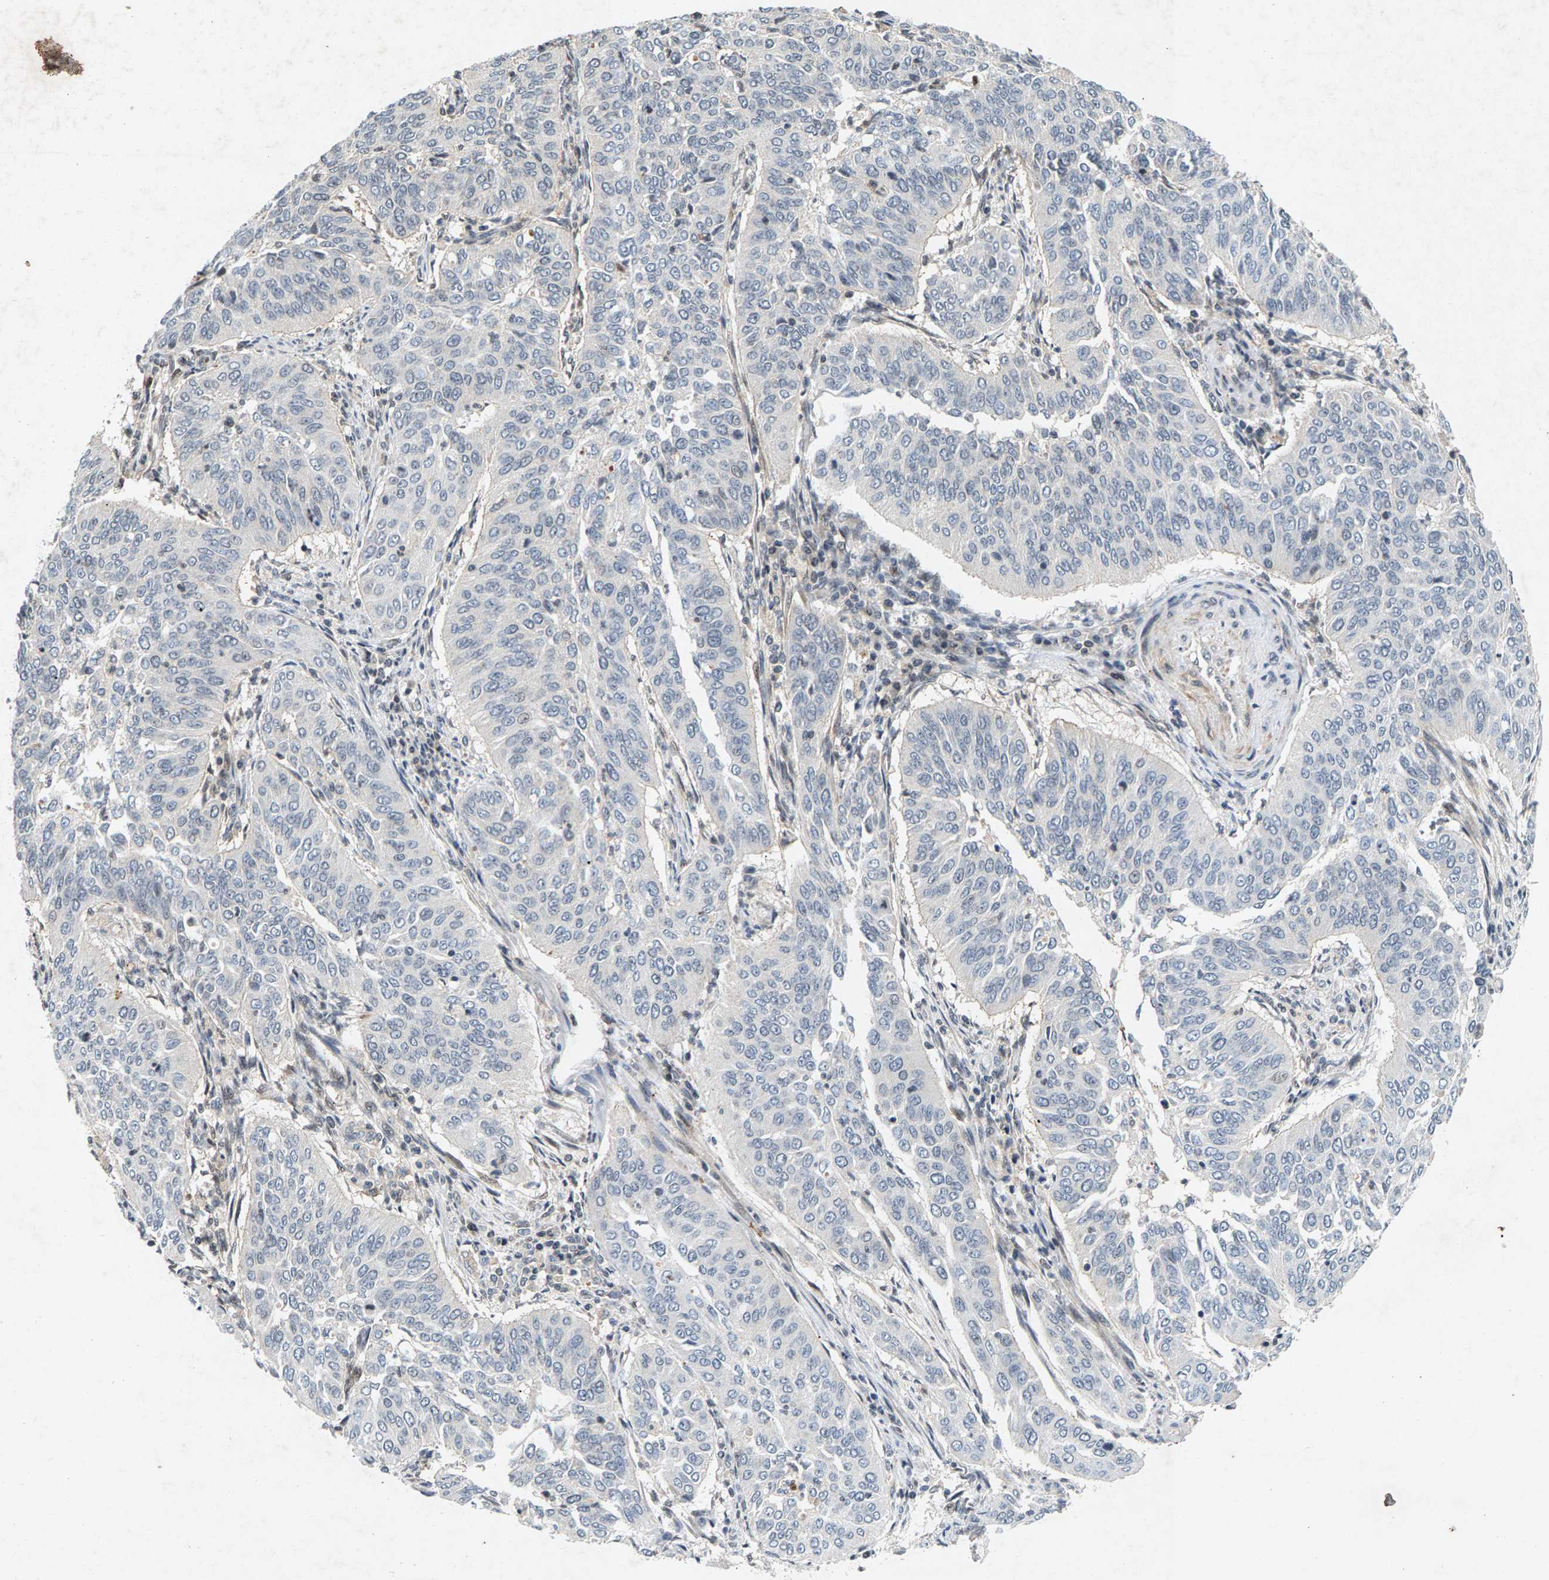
{"staining": {"intensity": "negative", "quantity": "none", "location": "none"}, "tissue": "cervical cancer", "cell_type": "Tumor cells", "image_type": "cancer", "snomed": [{"axis": "morphology", "description": "Normal tissue, NOS"}, {"axis": "morphology", "description": "Squamous cell carcinoma, NOS"}, {"axis": "topography", "description": "Cervix"}], "caption": "Immunohistochemical staining of human cervical cancer (squamous cell carcinoma) displays no significant positivity in tumor cells.", "gene": "ZPR1", "patient": {"sex": "female", "age": 39}}